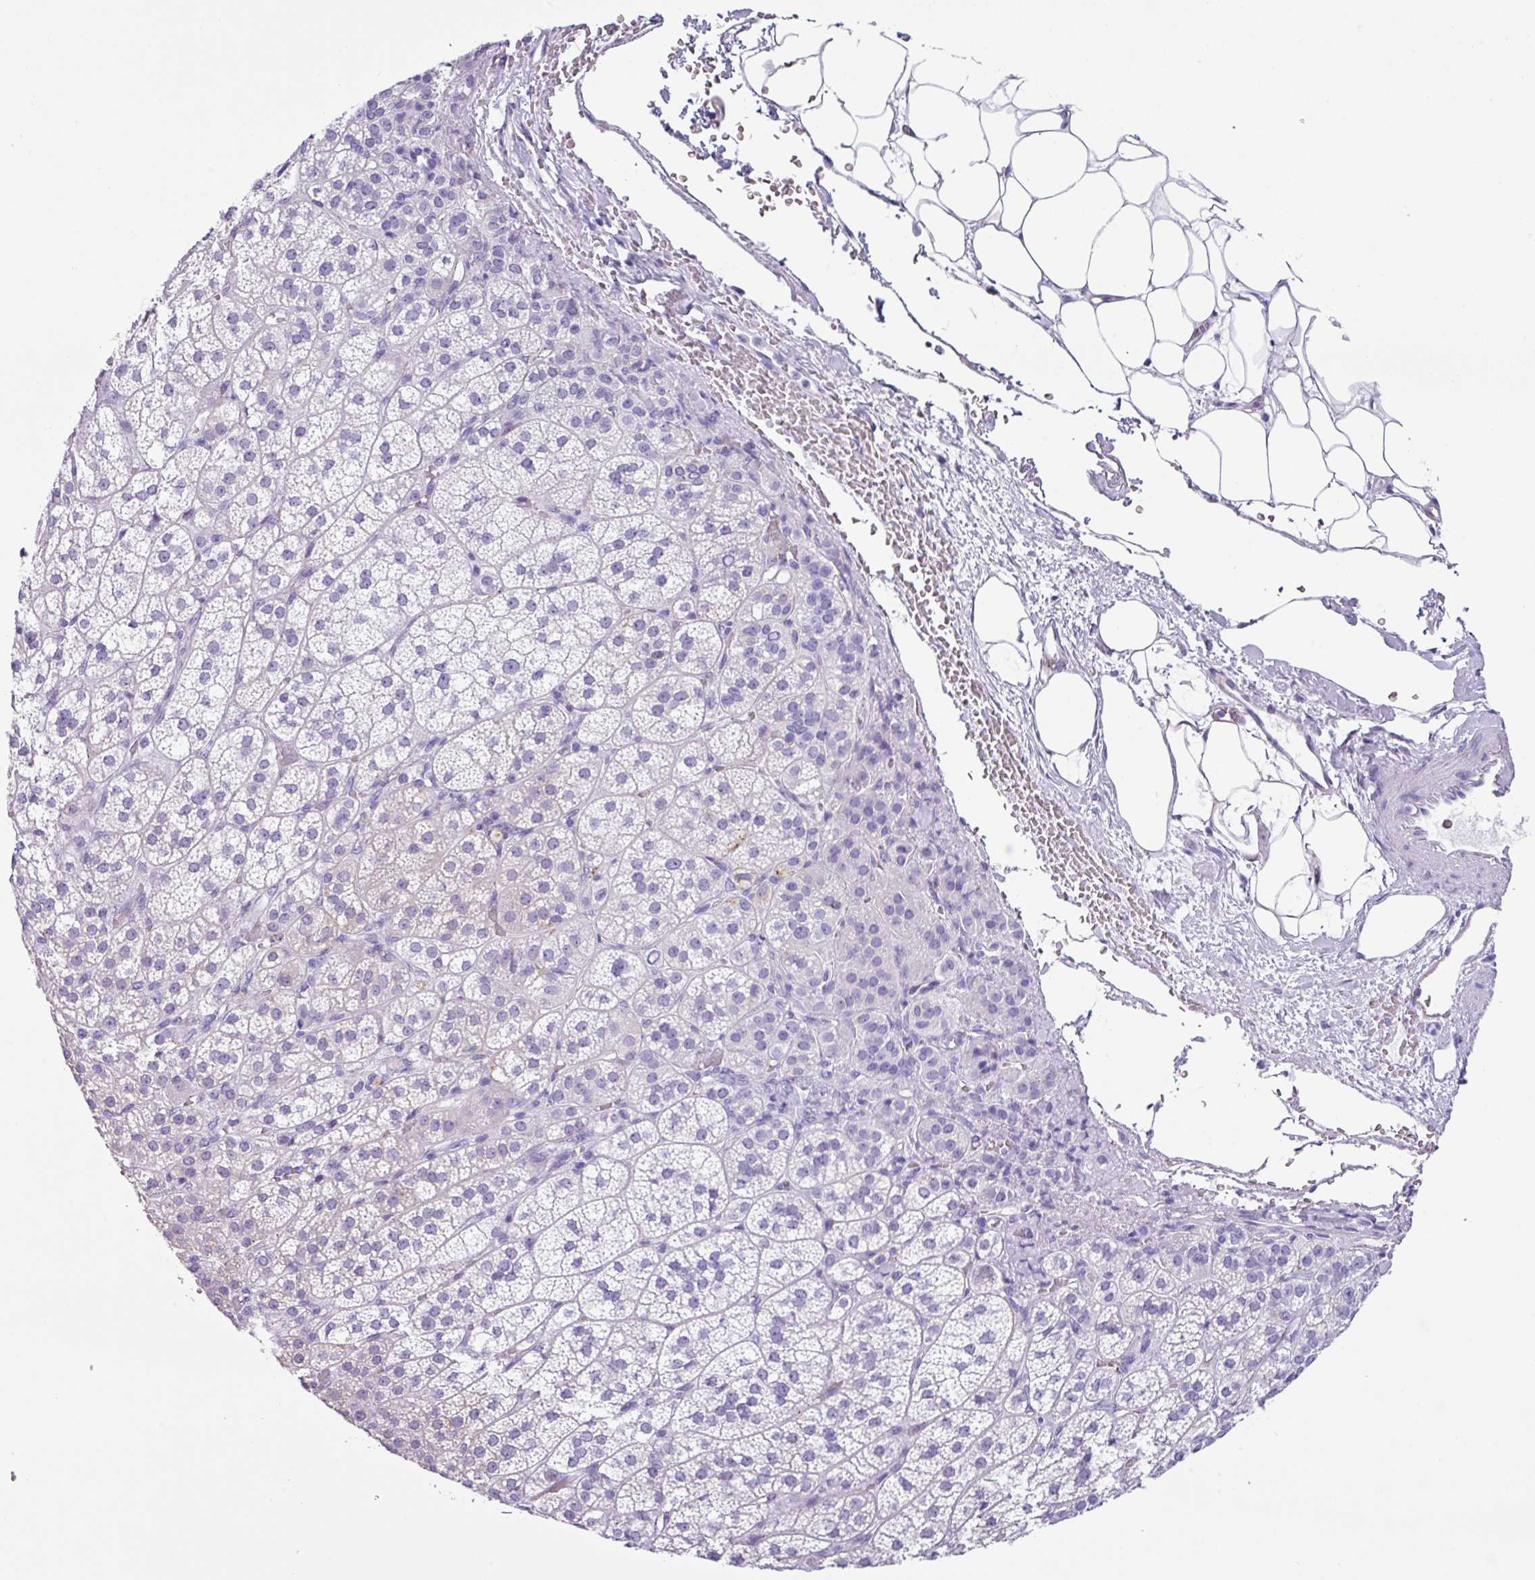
{"staining": {"intensity": "negative", "quantity": "none", "location": "none"}, "tissue": "adrenal gland", "cell_type": "Glandular cells", "image_type": "normal", "snomed": [{"axis": "morphology", "description": "Normal tissue, NOS"}, {"axis": "topography", "description": "Adrenal gland"}], "caption": "Glandular cells show no significant protein positivity in unremarkable adrenal gland. (Immunohistochemistry (ihc), brightfield microscopy, high magnification).", "gene": "ZG16", "patient": {"sex": "female", "age": 60}}